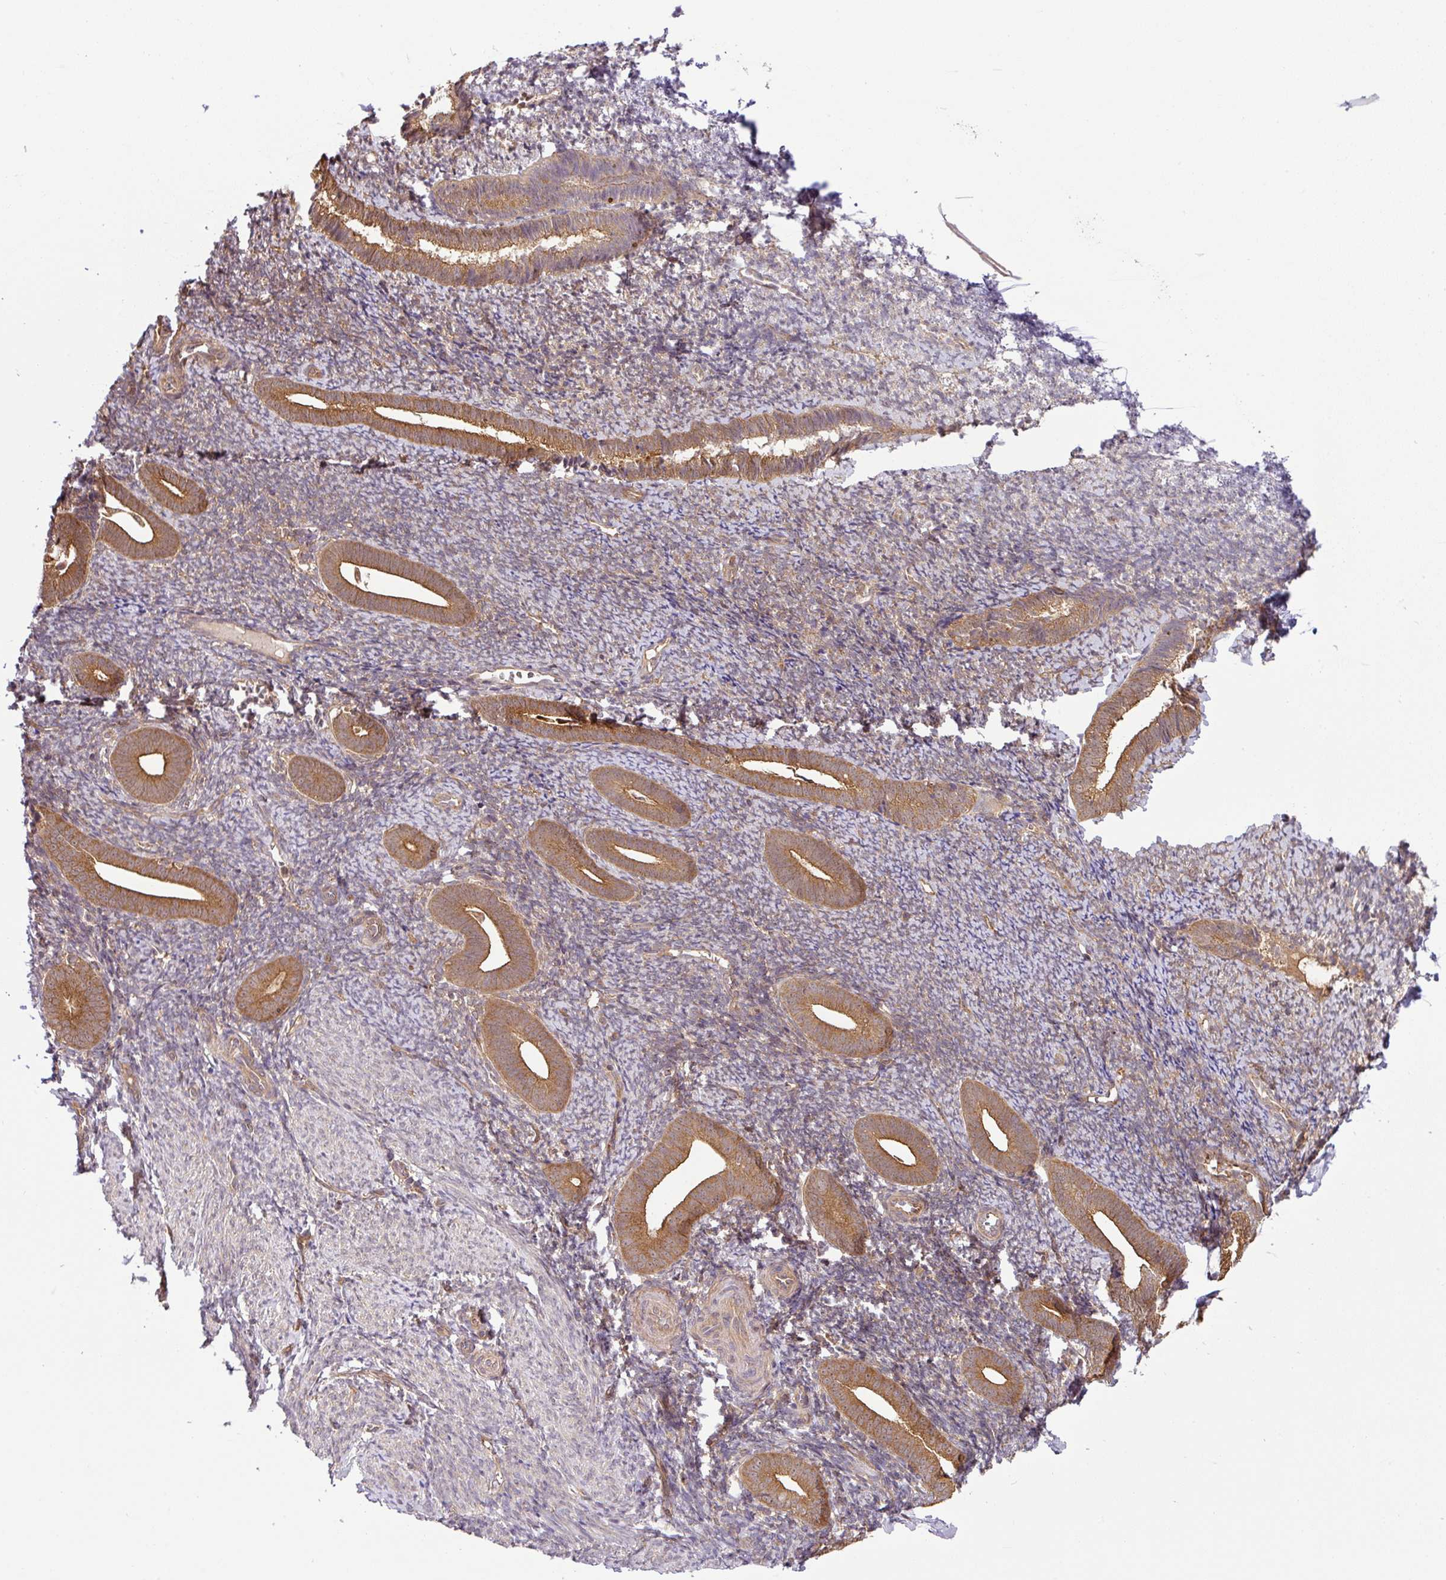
{"staining": {"intensity": "weak", "quantity": "25%-75%", "location": "cytoplasmic/membranous"}, "tissue": "endometrium", "cell_type": "Cells in endometrial stroma", "image_type": "normal", "snomed": [{"axis": "morphology", "description": "Normal tissue, NOS"}, {"axis": "topography", "description": "Endometrium"}], "caption": "Protein expression by IHC reveals weak cytoplasmic/membranous staining in approximately 25%-75% of cells in endometrial stroma in benign endometrium. Using DAB (3,3'-diaminobenzidine) (brown) and hematoxylin (blue) stains, captured at high magnification using brightfield microscopy.", "gene": "SHB", "patient": {"sex": "female", "age": 39}}